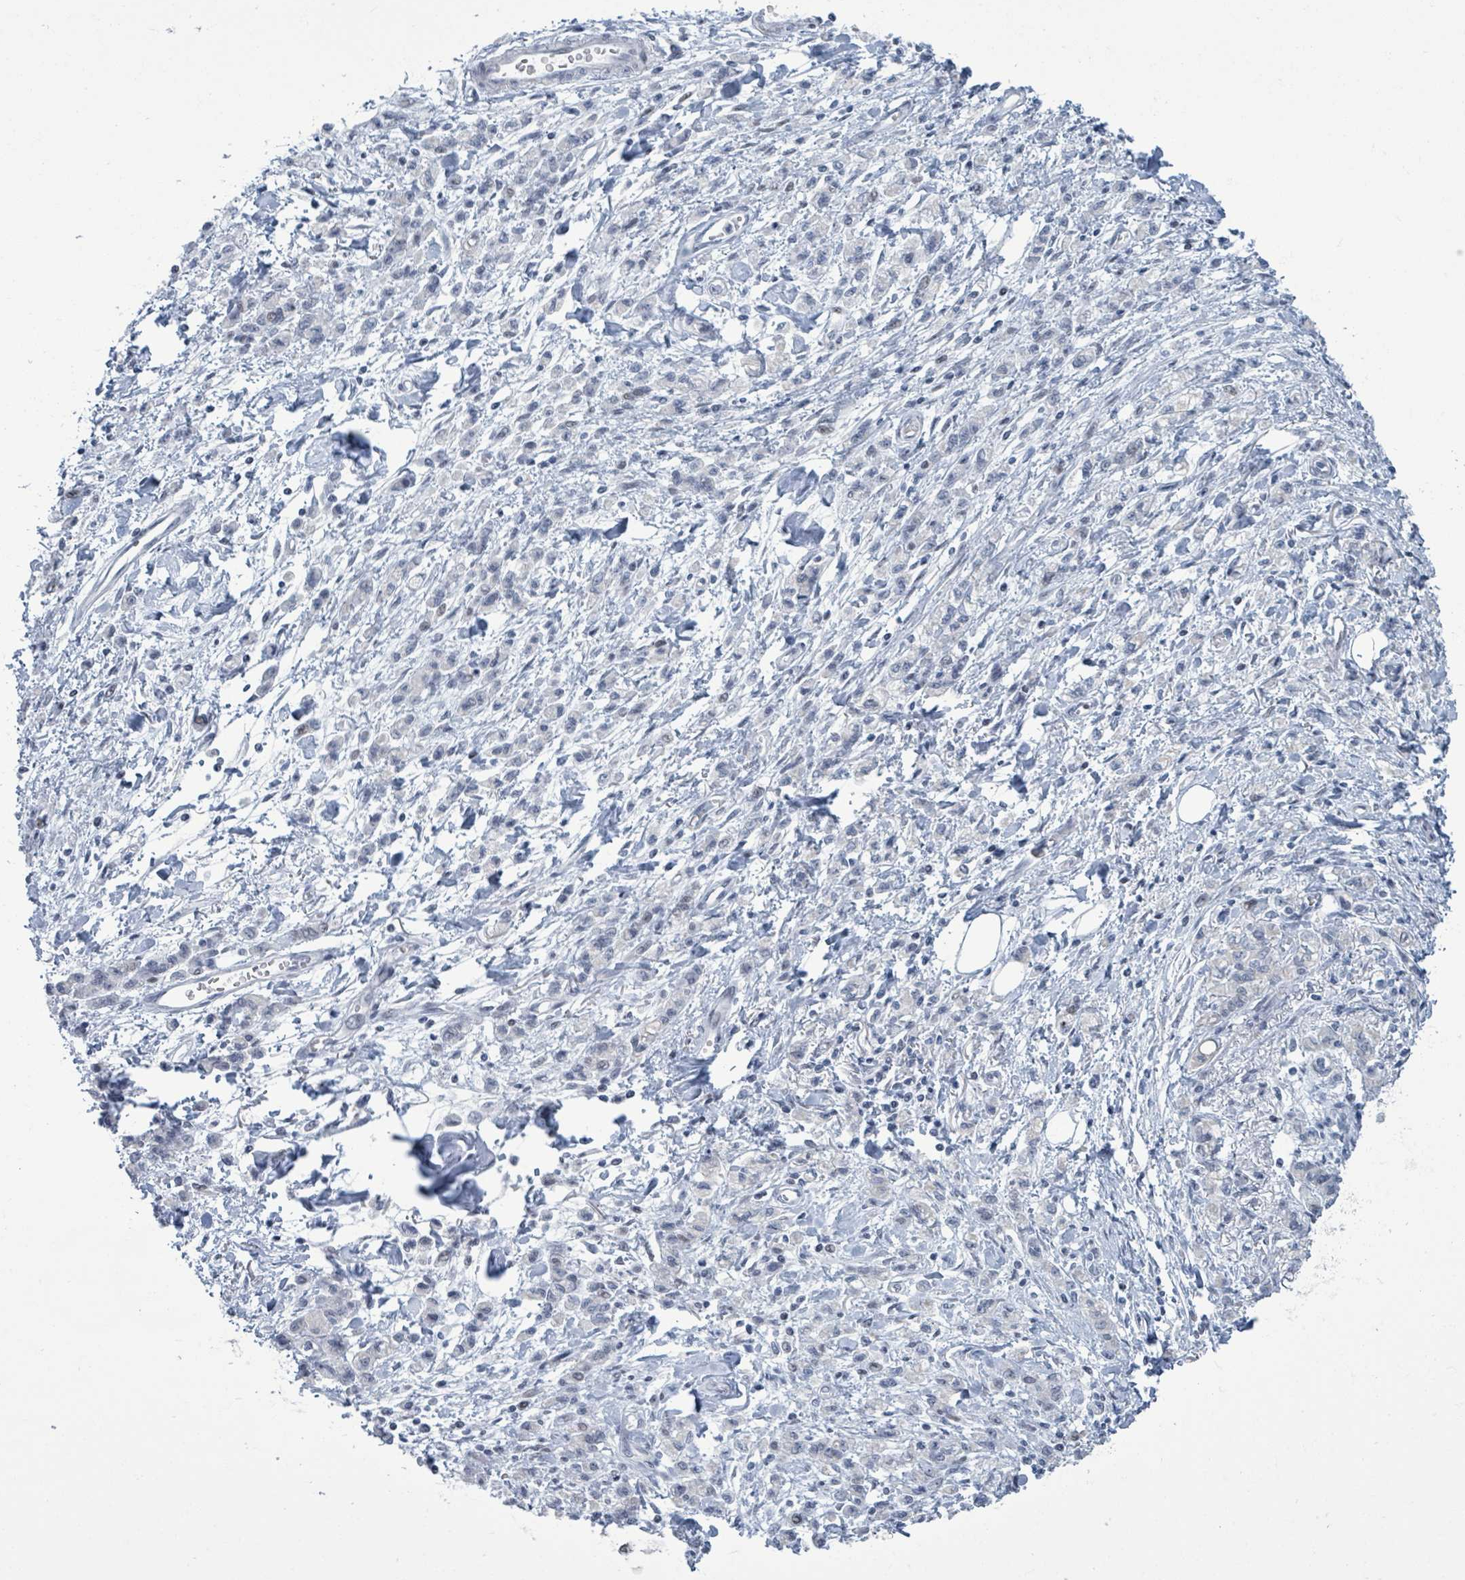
{"staining": {"intensity": "negative", "quantity": "none", "location": "none"}, "tissue": "stomach cancer", "cell_type": "Tumor cells", "image_type": "cancer", "snomed": [{"axis": "morphology", "description": "Adenocarcinoma, NOS"}, {"axis": "topography", "description": "Stomach"}], "caption": "Immunohistochemistry (IHC) of human adenocarcinoma (stomach) displays no staining in tumor cells. (DAB IHC, high magnification).", "gene": "CT45A5", "patient": {"sex": "male", "age": 77}}